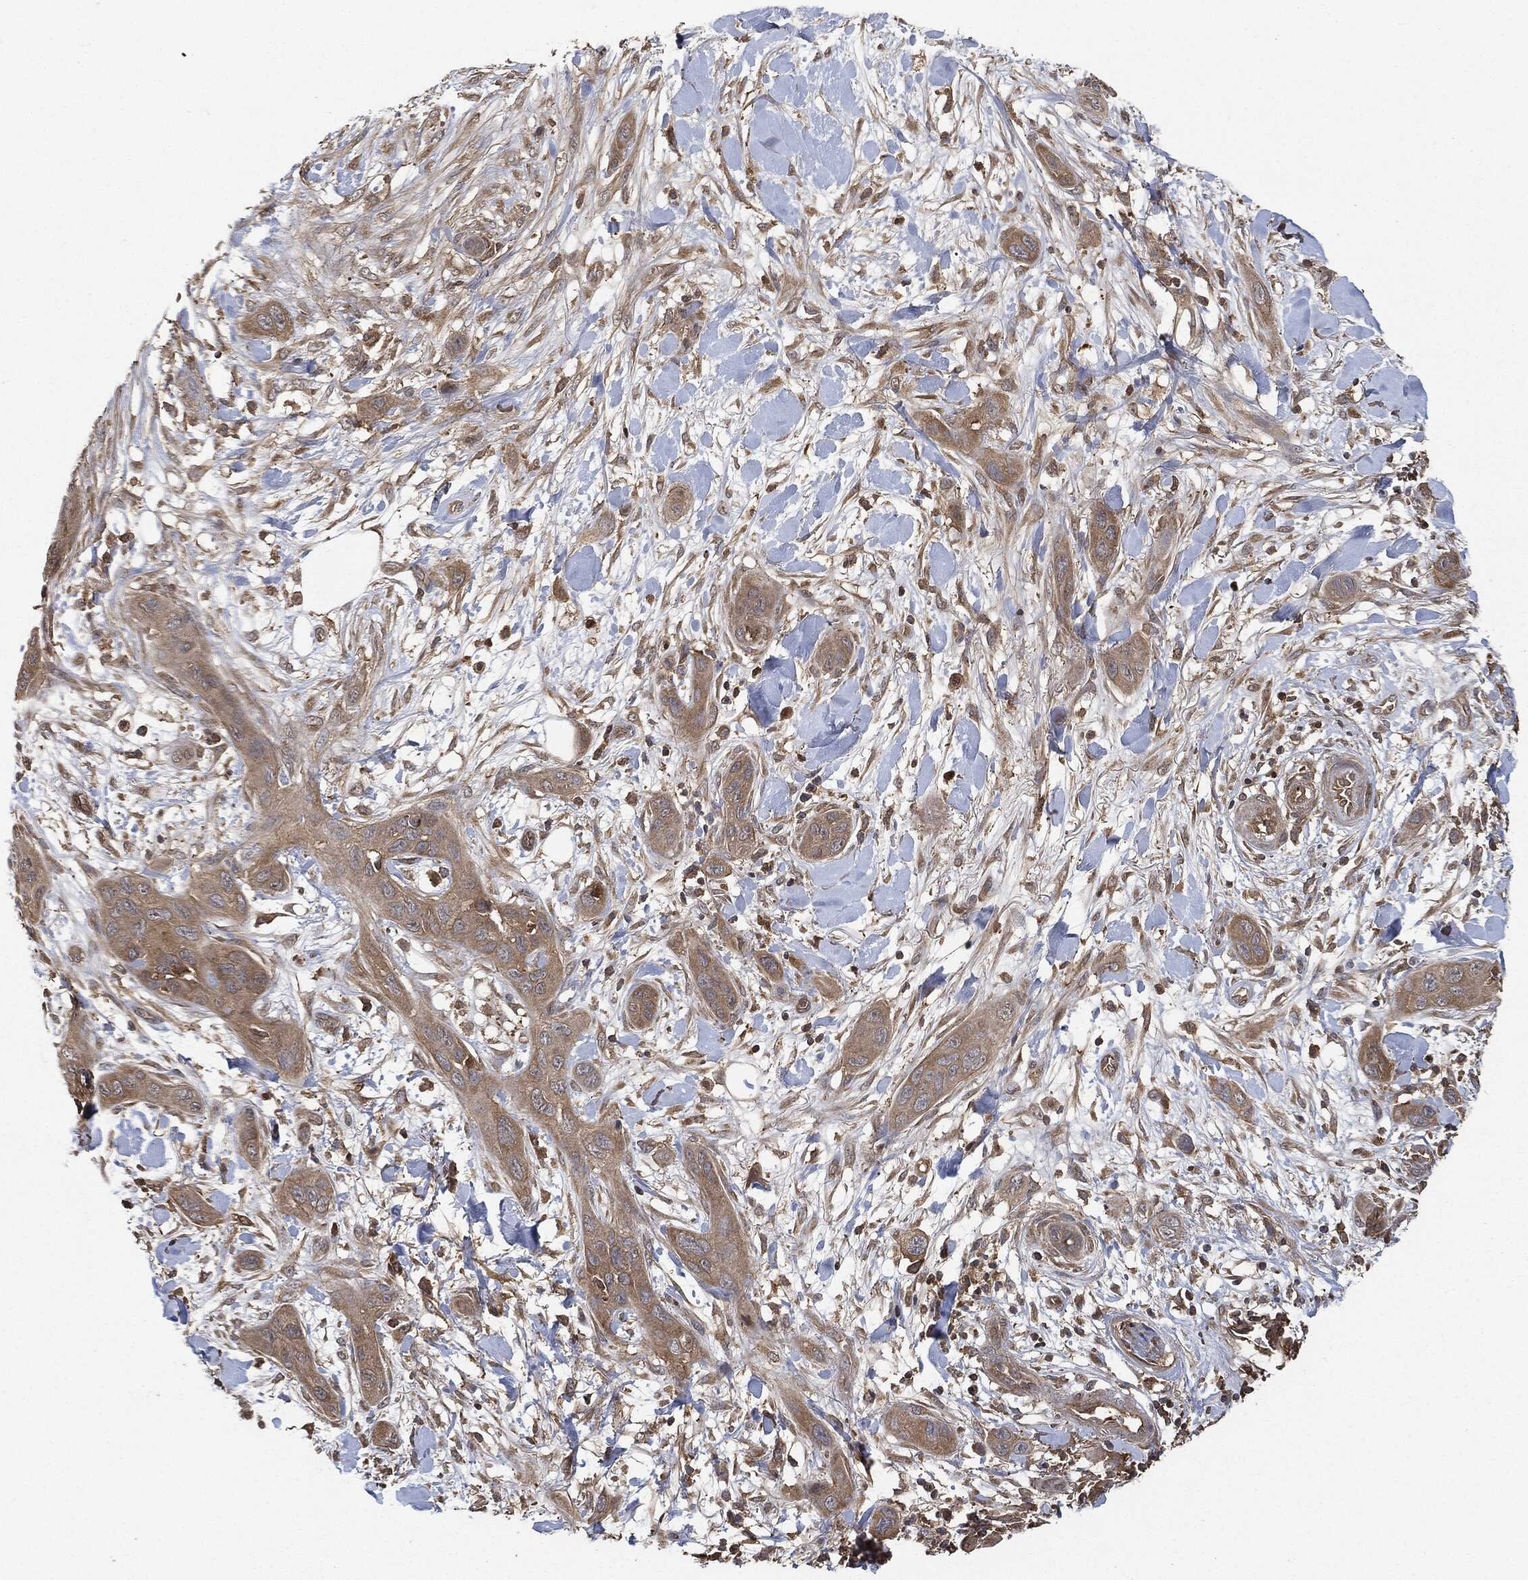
{"staining": {"intensity": "weak", "quantity": ">75%", "location": "cytoplasmic/membranous"}, "tissue": "skin cancer", "cell_type": "Tumor cells", "image_type": "cancer", "snomed": [{"axis": "morphology", "description": "Squamous cell carcinoma, NOS"}, {"axis": "topography", "description": "Skin"}], "caption": "Immunohistochemistry micrograph of neoplastic tissue: human skin squamous cell carcinoma stained using immunohistochemistry (IHC) demonstrates low levels of weak protein expression localized specifically in the cytoplasmic/membranous of tumor cells, appearing as a cytoplasmic/membranous brown color.", "gene": "BRAF", "patient": {"sex": "male", "age": 78}}